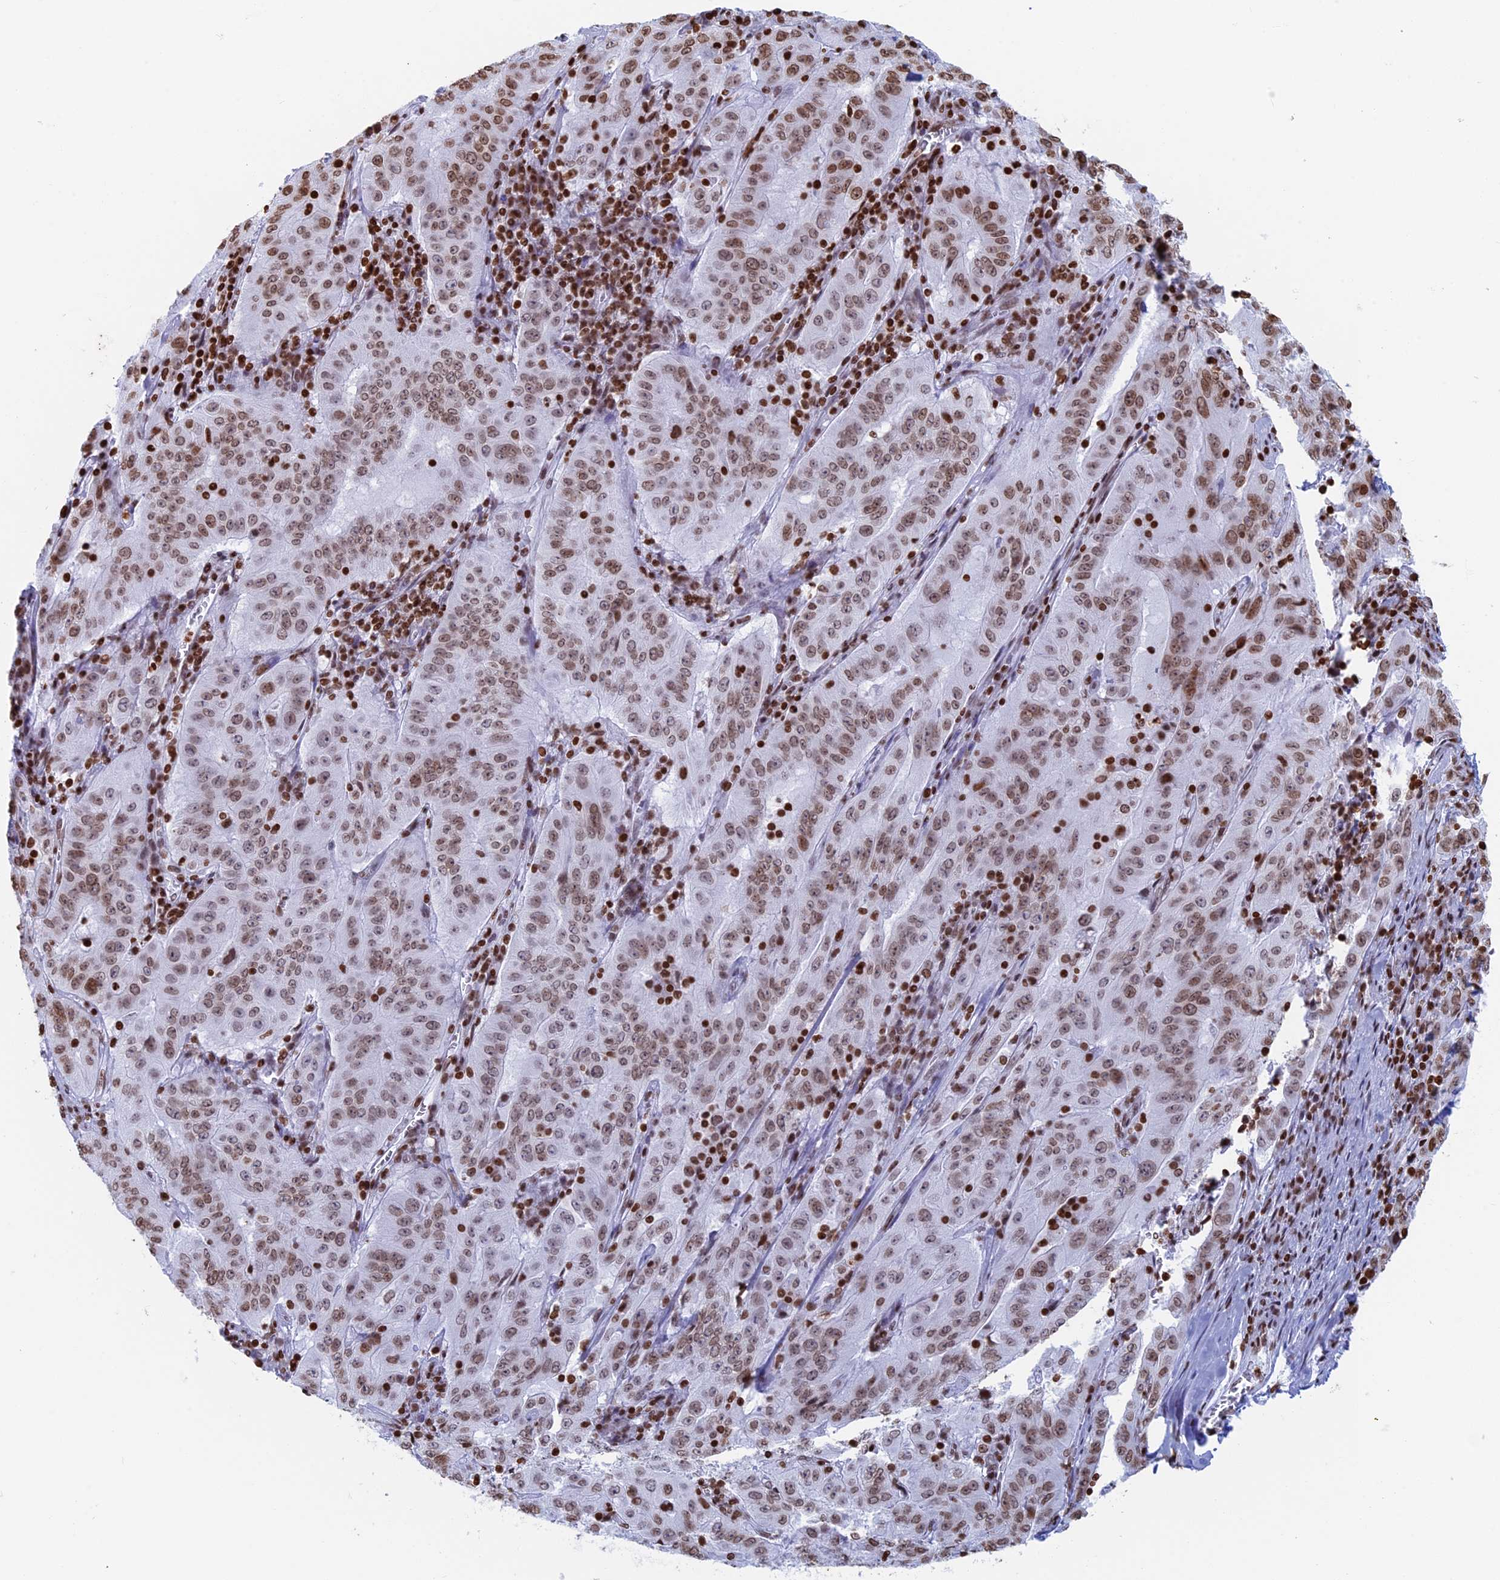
{"staining": {"intensity": "moderate", "quantity": ">75%", "location": "nuclear"}, "tissue": "pancreatic cancer", "cell_type": "Tumor cells", "image_type": "cancer", "snomed": [{"axis": "morphology", "description": "Adenocarcinoma, NOS"}, {"axis": "topography", "description": "Pancreas"}], "caption": "Immunohistochemical staining of human pancreatic adenocarcinoma exhibits medium levels of moderate nuclear protein positivity in approximately >75% of tumor cells.", "gene": "APOBEC3A", "patient": {"sex": "male", "age": 63}}